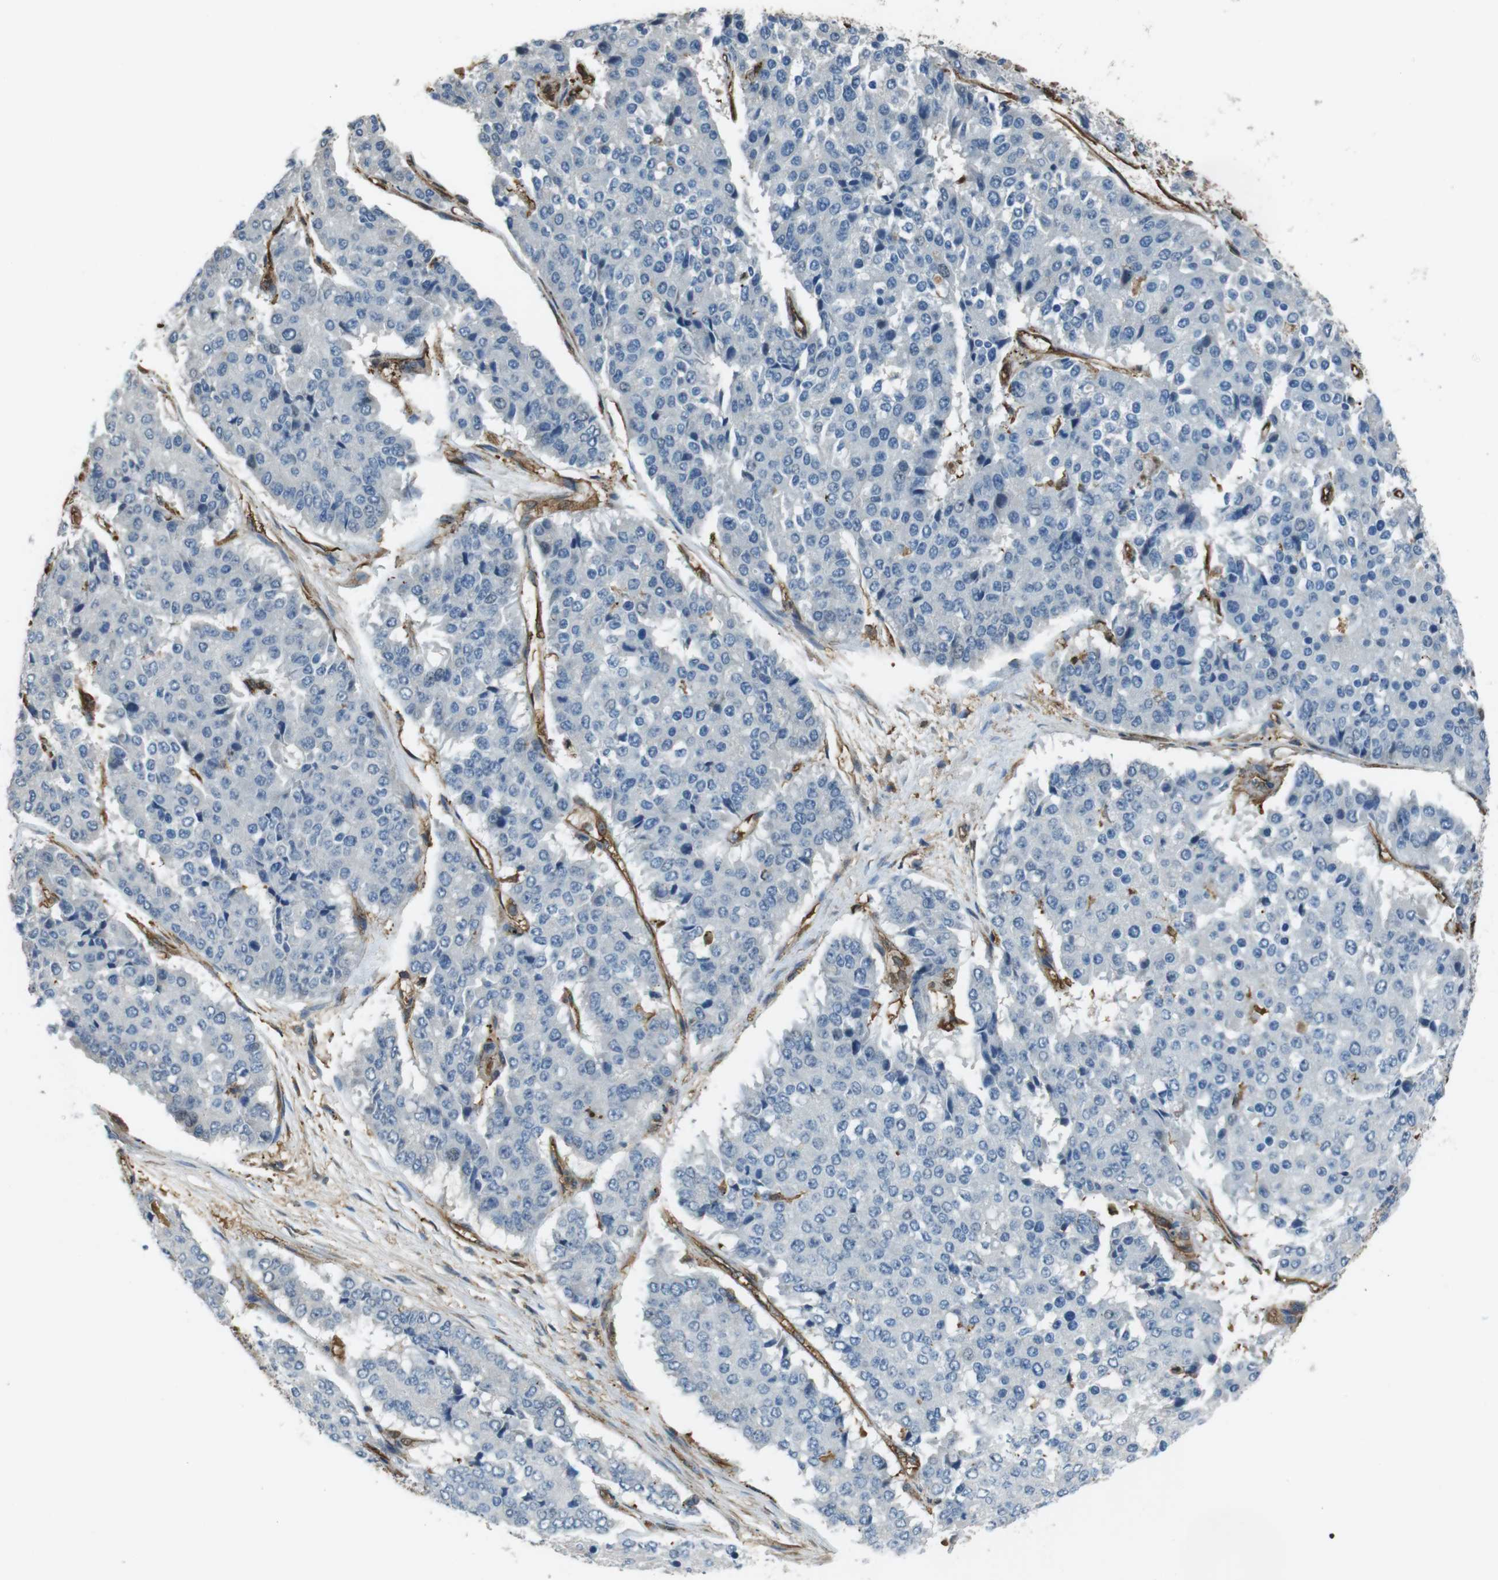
{"staining": {"intensity": "negative", "quantity": "none", "location": "none"}, "tissue": "pancreatic cancer", "cell_type": "Tumor cells", "image_type": "cancer", "snomed": [{"axis": "morphology", "description": "Adenocarcinoma, NOS"}, {"axis": "topography", "description": "Pancreas"}], "caption": "An immunohistochemistry (IHC) histopathology image of adenocarcinoma (pancreatic) is shown. There is no staining in tumor cells of adenocarcinoma (pancreatic).", "gene": "FCAR", "patient": {"sex": "male", "age": 50}}